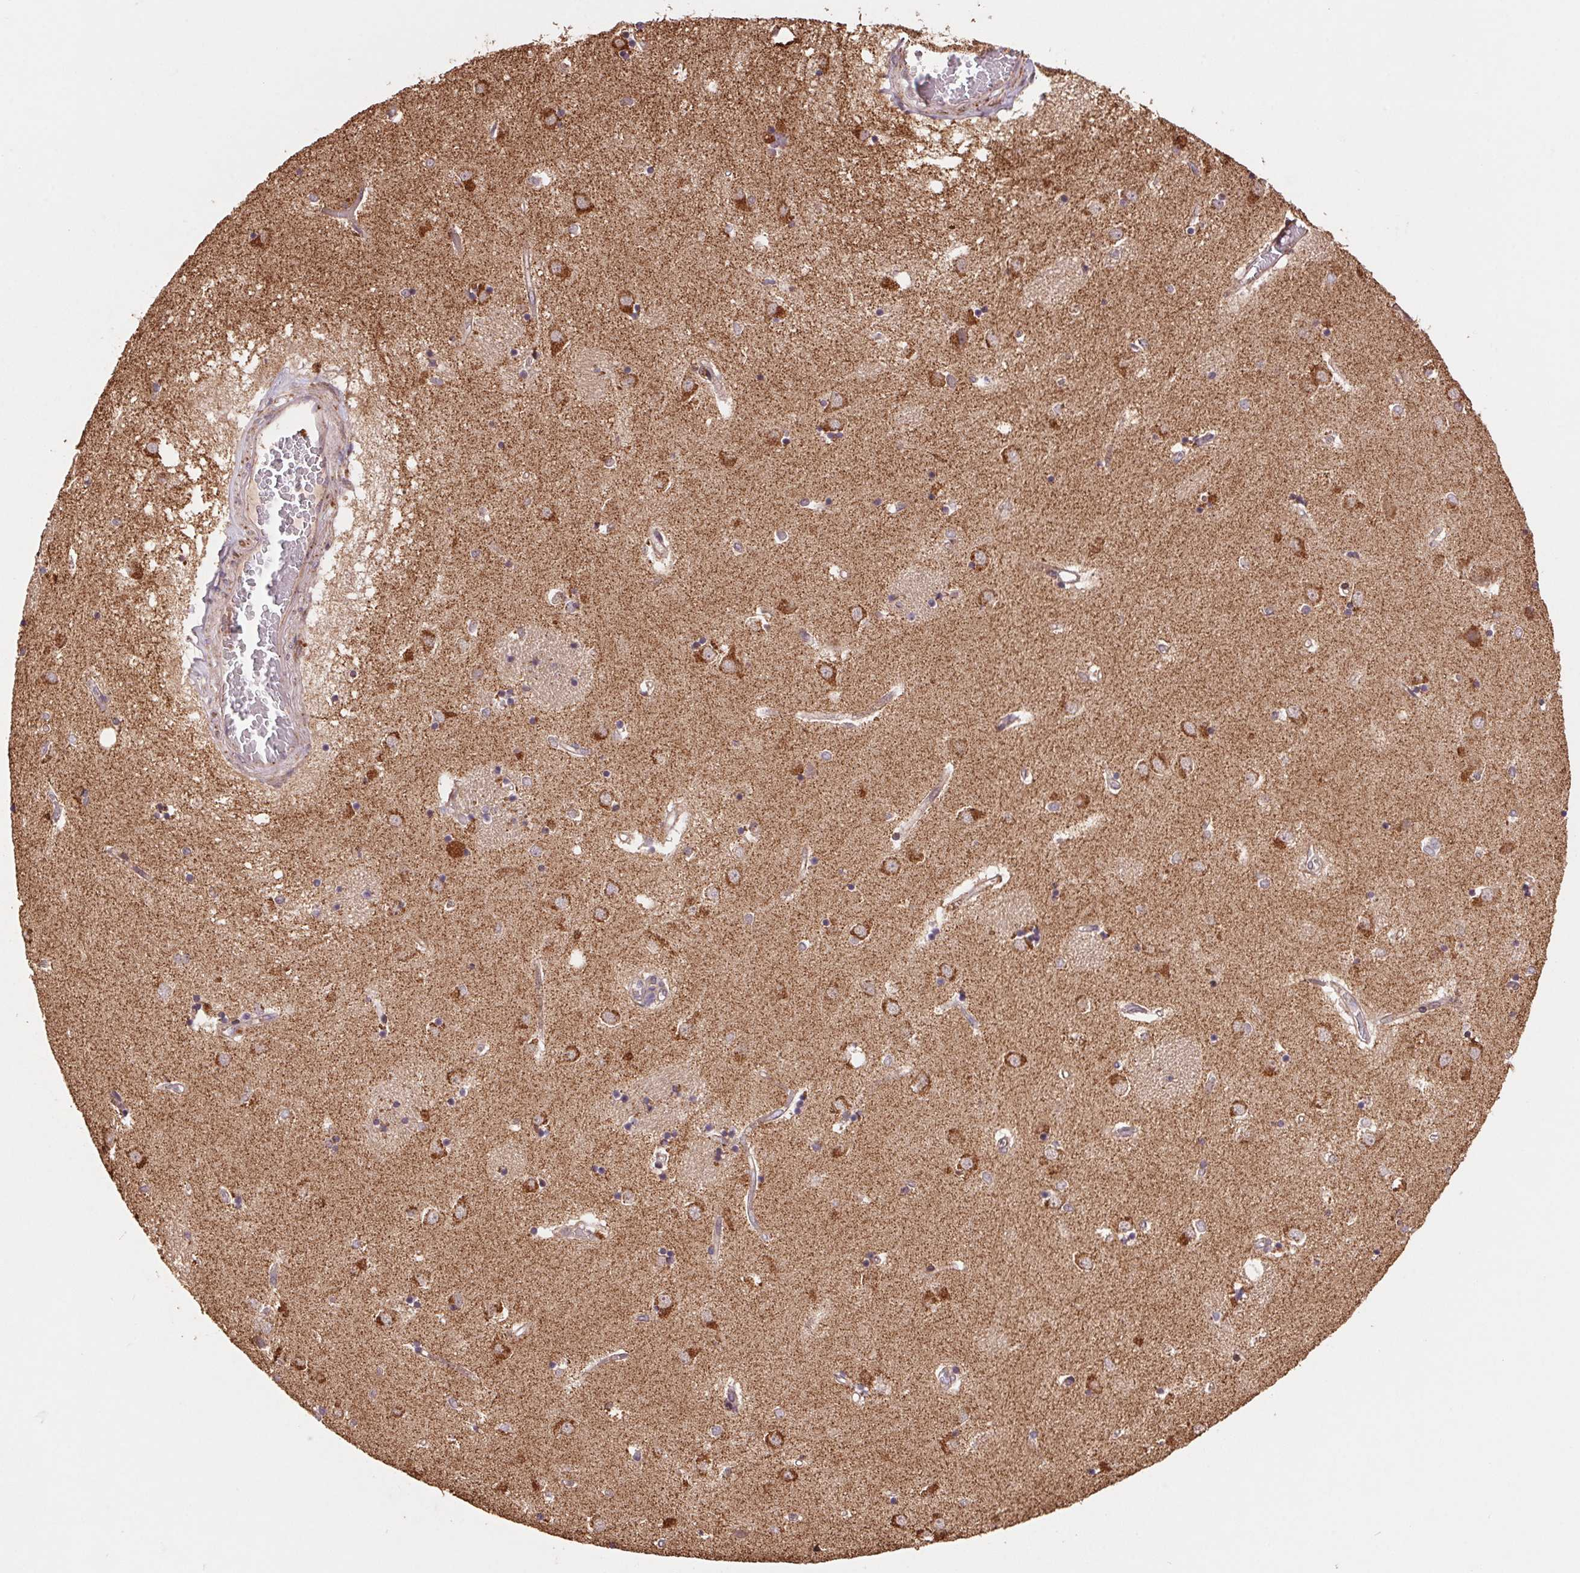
{"staining": {"intensity": "negative", "quantity": "none", "location": "none"}, "tissue": "caudate", "cell_type": "Glial cells", "image_type": "normal", "snomed": [{"axis": "morphology", "description": "Normal tissue, NOS"}, {"axis": "topography", "description": "Lateral ventricle wall"}], "caption": "There is no significant positivity in glial cells of caudate.", "gene": "PDHA1", "patient": {"sex": "male", "age": 54}}